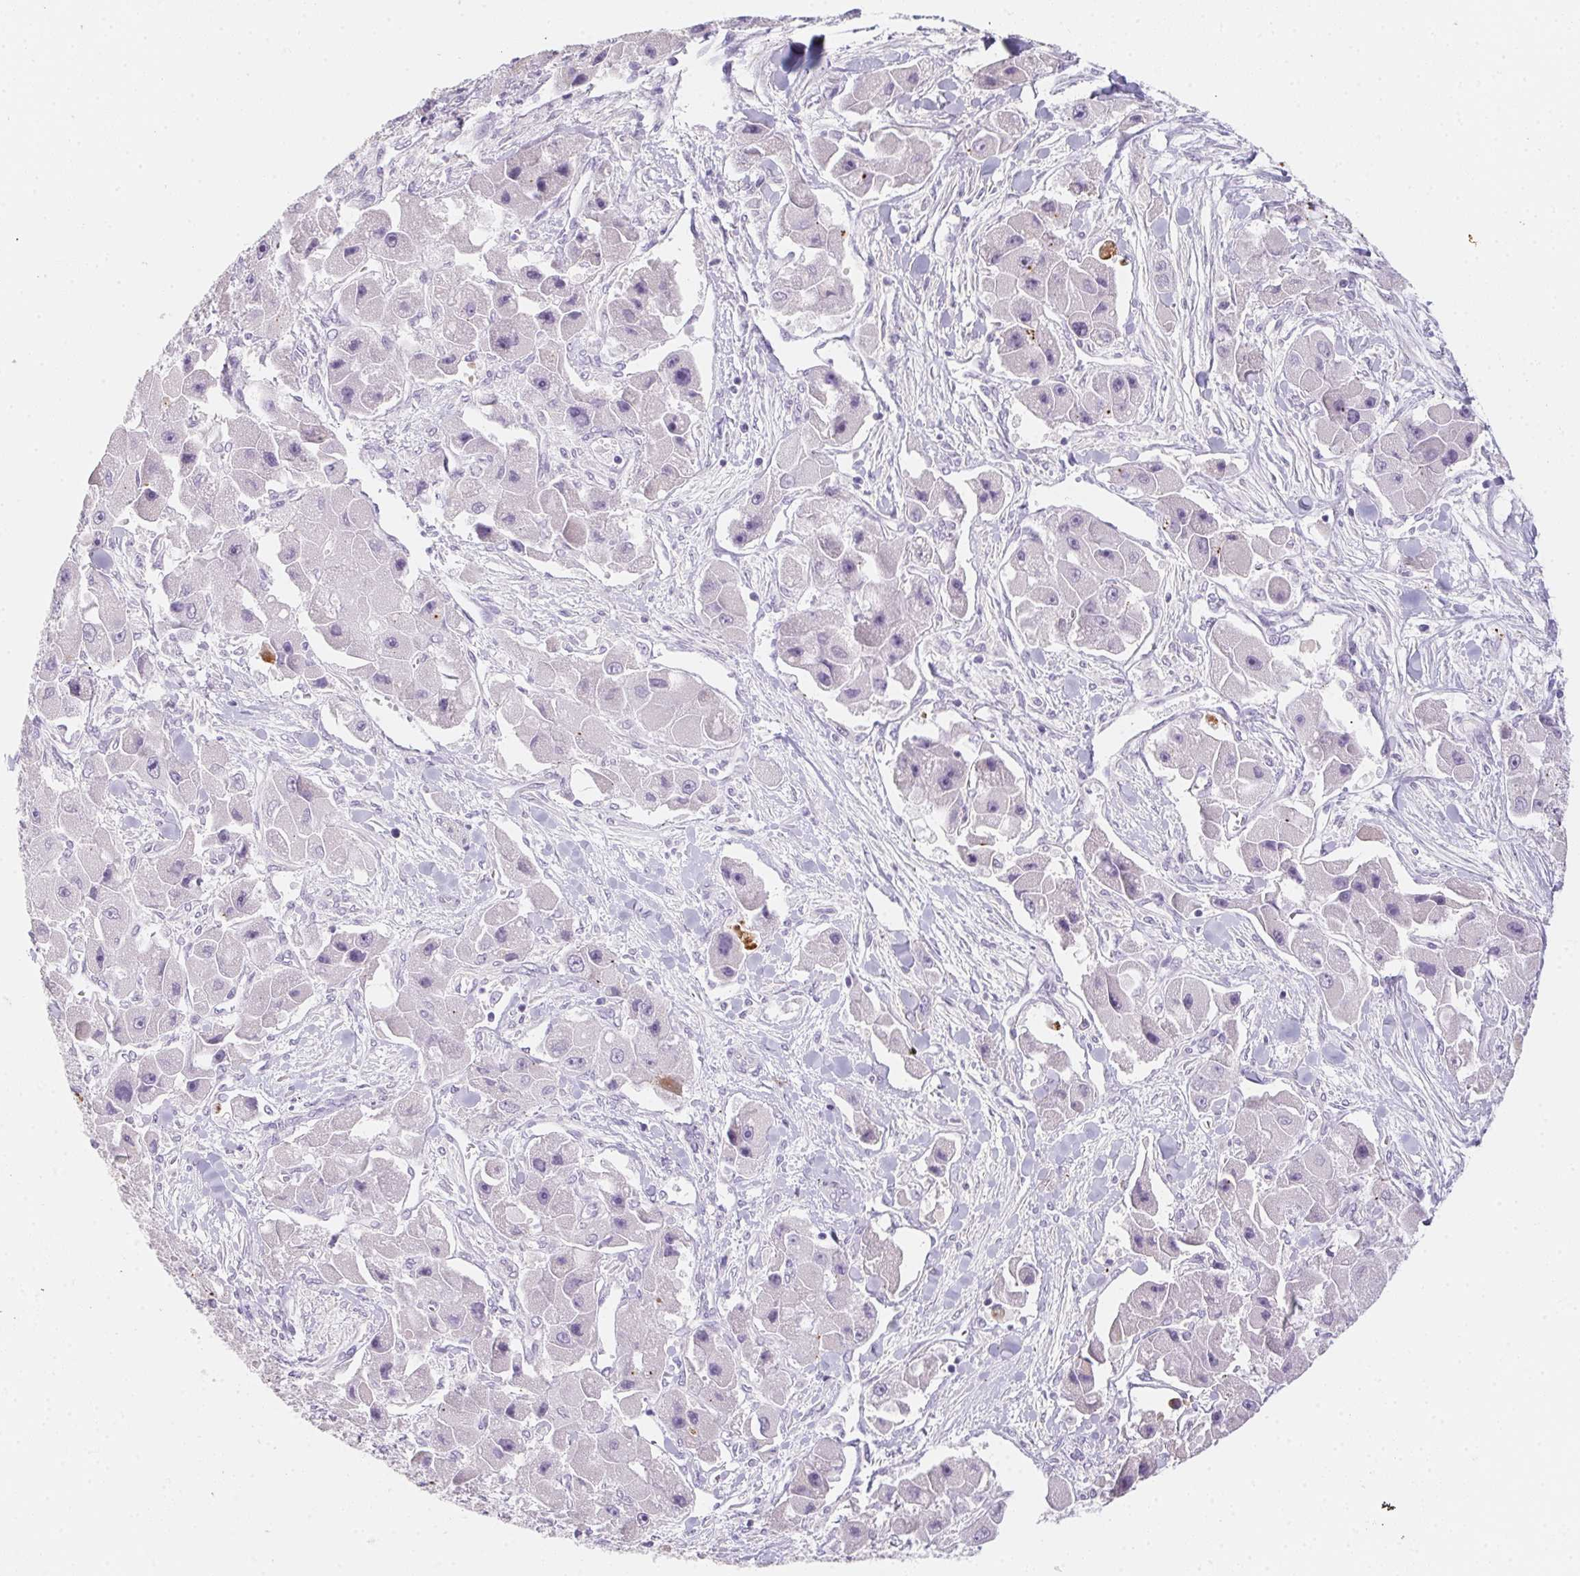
{"staining": {"intensity": "negative", "quantity": "none", "location": "none"}, "tissue": "liver cancer", "cell_type": "Tumor cells", "image_type": "cancer", "snomed": [{"axis": "morphology", "description": "Carcinoma, Hepatocellular, NOS"}, {"axis": "topography", "description": "Liver"}], "caption": "The IHC histopathology image has no significant positivity in tumor cells of liver hepatocellular carcinoma tissue.", "gene": "MYL4", "patient": {"sex": "male", "age": 24}}